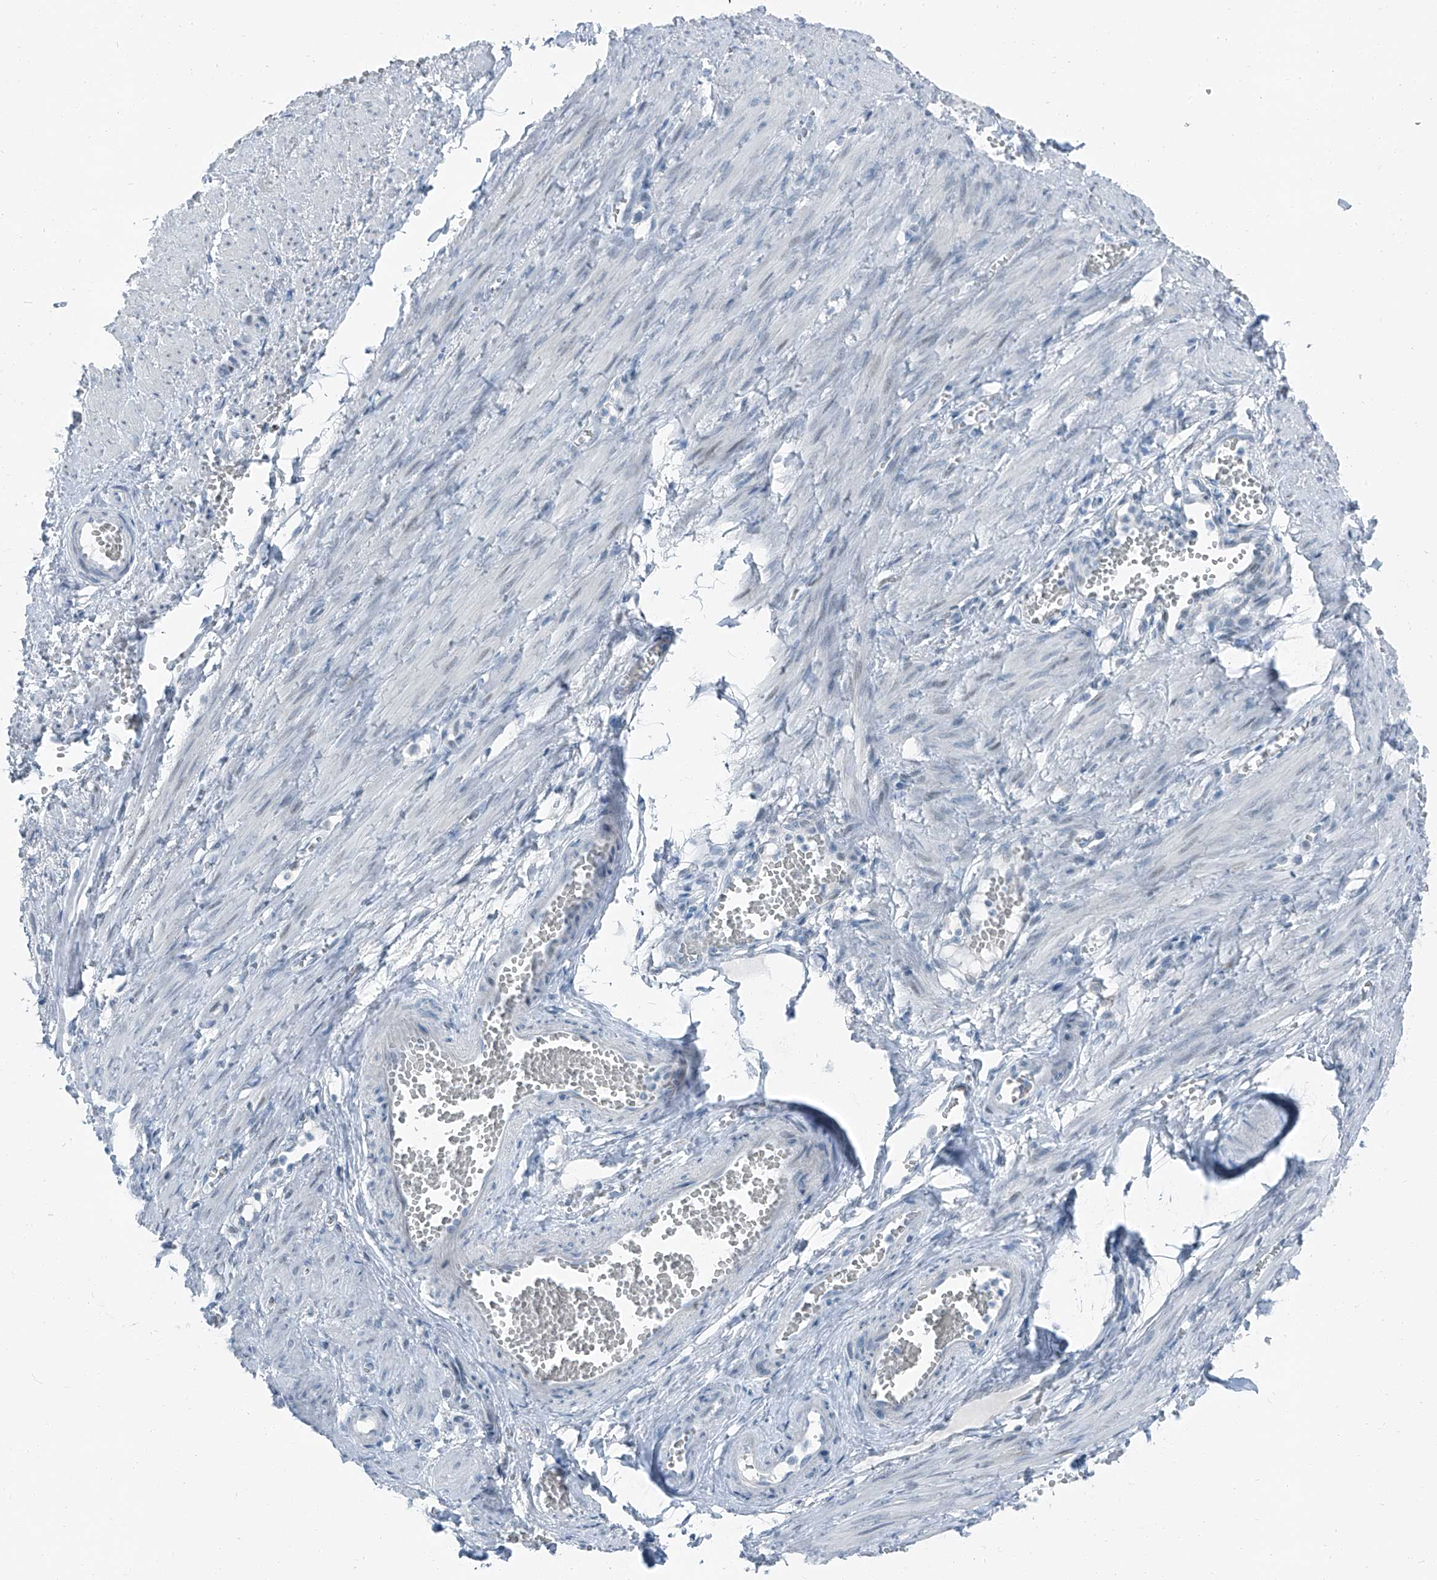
{"staining": {"intensity": "negative", "quantity": "none", "location": "none"}, "tissue": "adipose tissue", "cell_type": "Adipocytes", "image_type": "normal", "snomed": [{"axis": "morphology", "description": "Normal tissue, NOS"}, {"axis": "topography", "description": "Smooth muscle"}, {"axis": "topography", "description": "Peripheral nerve tissue"}], "caption": "An IHC micrograph of normal adipose tissue is shown. There is no staining in adipocytes of adipose tissue. The staining was performed using DAB to visualize the protein expression in brown, while the nuclei were stained in blue with hematoxylin (Magnification: 20x).", "gene": "RGN", "patient": {"sex": "female", "age": 39}}